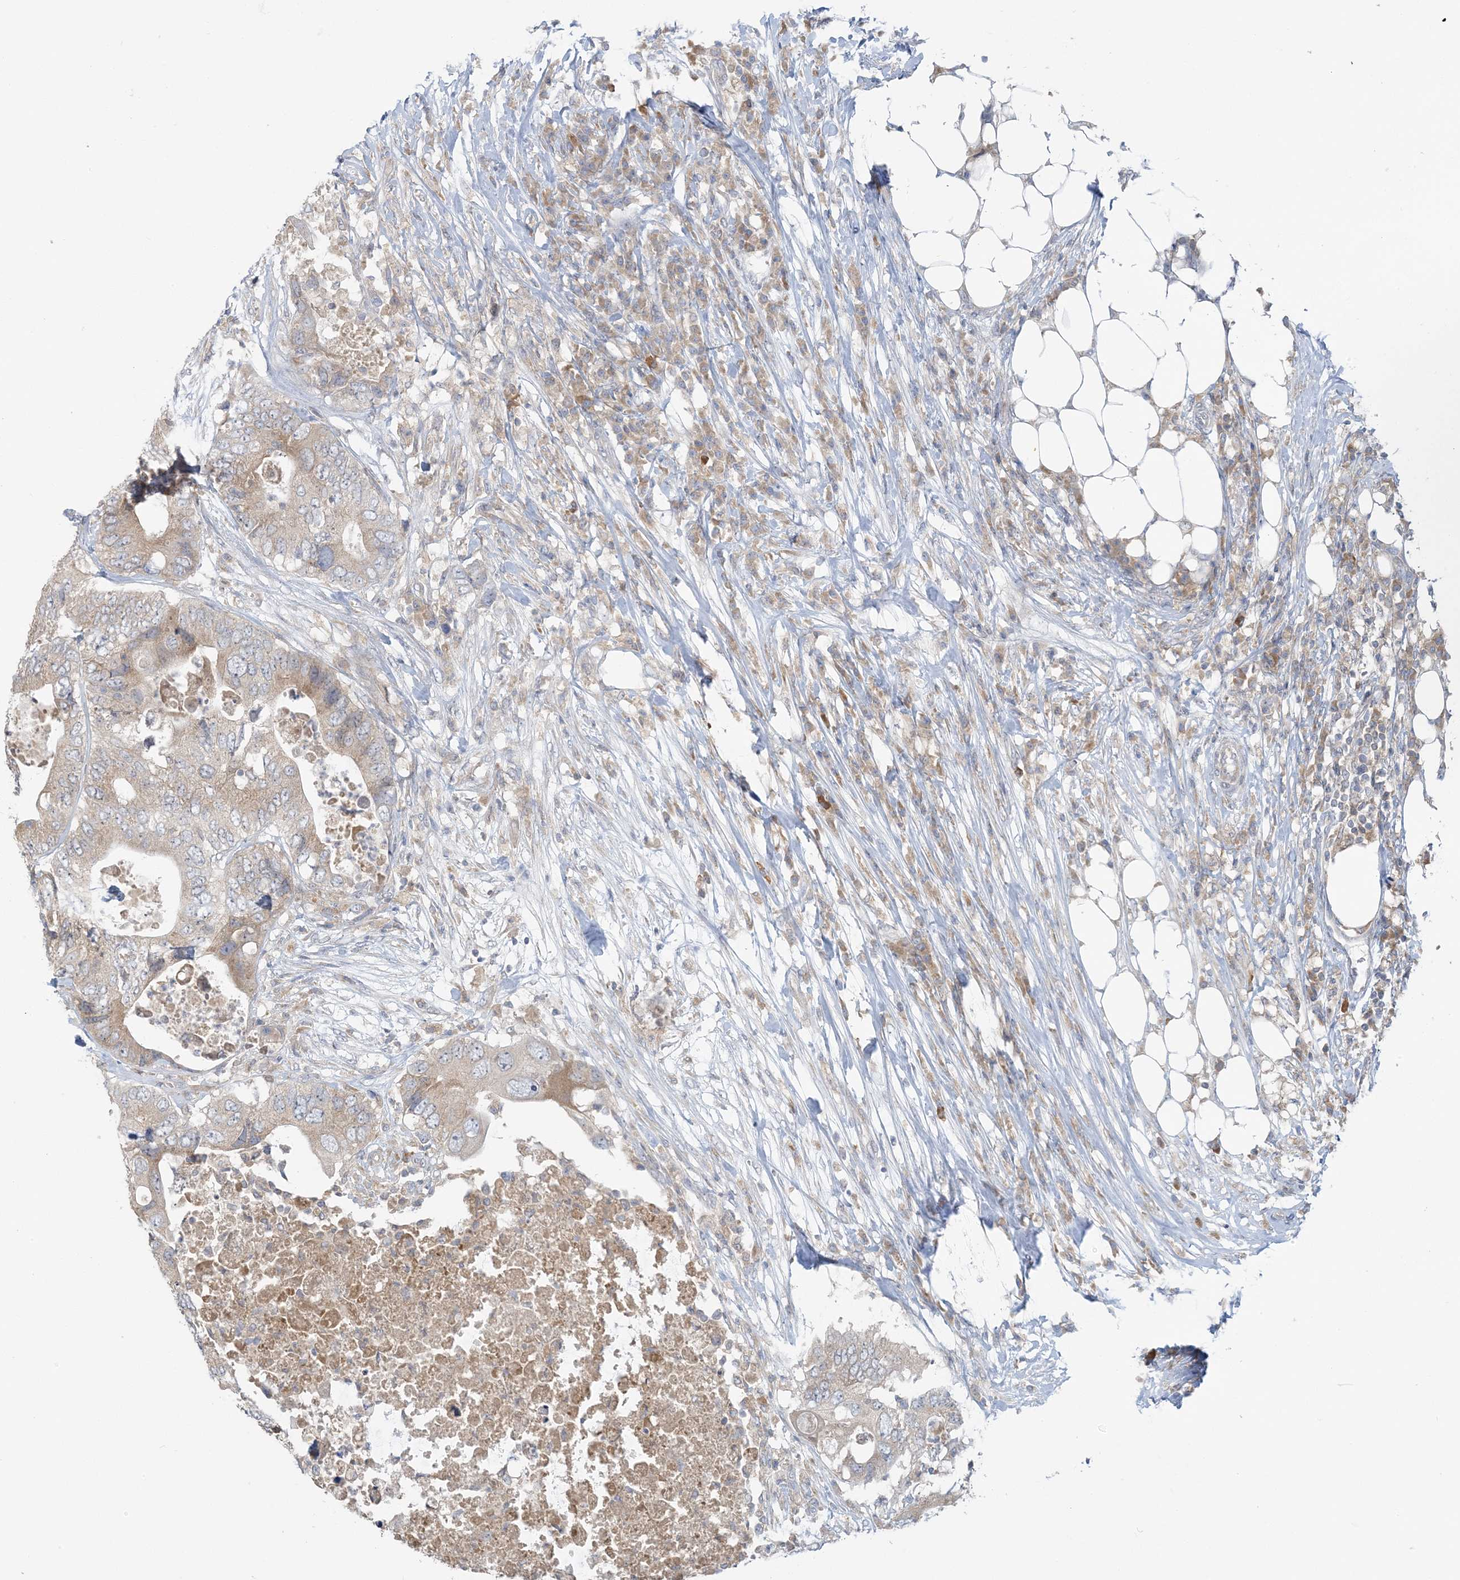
{"staining": {"intensity": "weak", "quantity": "25%-75%", "location": "cytoplasmic/membranous"}, "tissue": "colorectal cancer", "cell_type": "Tumor cells", "image_type": "cancer", "snomed": [{"axis": "morphology", "description": "Adenocarcinoma, NOS"}, {"axis": "topography", "description": "Colon"}], "caption": "A micrograph showing weak cytoplasmic/membranous staining in about 25%-75% of tumor cells in colorectal cancer, as visualized by brown immunohistochemical staining.", "gene": "EEFSEC", "patient": {"sex": "male", "age": 71}}